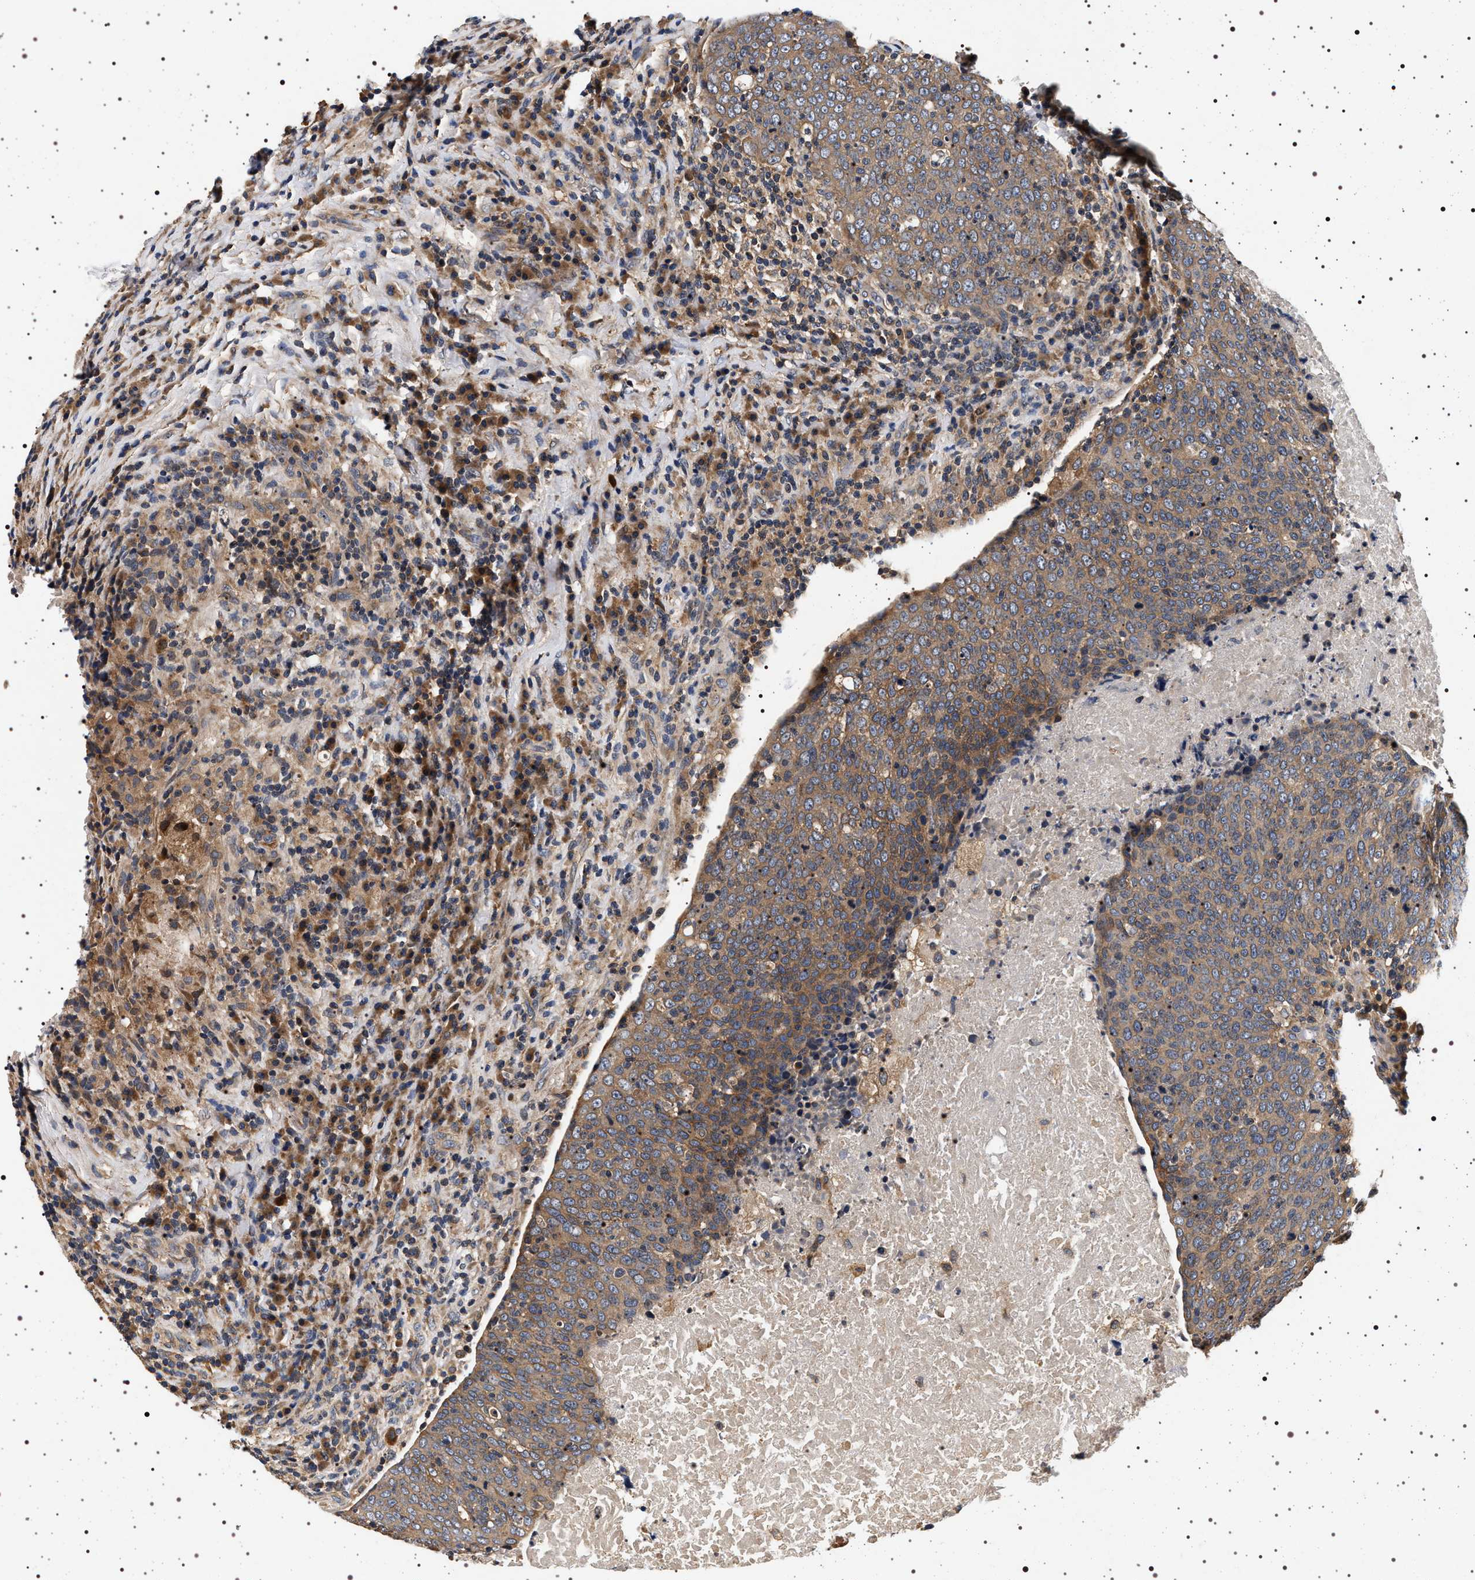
{"staining": {"intensity": "moderate", "quantity": ">75%", "location": "cytoplasmic/membranous"}, "tissue": "head and neck cancer", "cell_type": "Tumor cells", "image_type": "cancer", "snomed": [{"axis": "morphology", "description": "Squamous cell carcinoma, NOS"}, {"axis": "morphology", "description": "Squamous cell carcinoma, metastatic, NOS"}, {"axis": "topography", "description": "Lymph node"}, {"axis": "topography", "description": "Head-Neck"}], "caption": "Head and neck cancer stained for a protein reveals moderate cytoplasmic/membranous positivity in tumor cells.", "gene": "DCBLD2", "patient": {"sex": "male", "age": 62}}